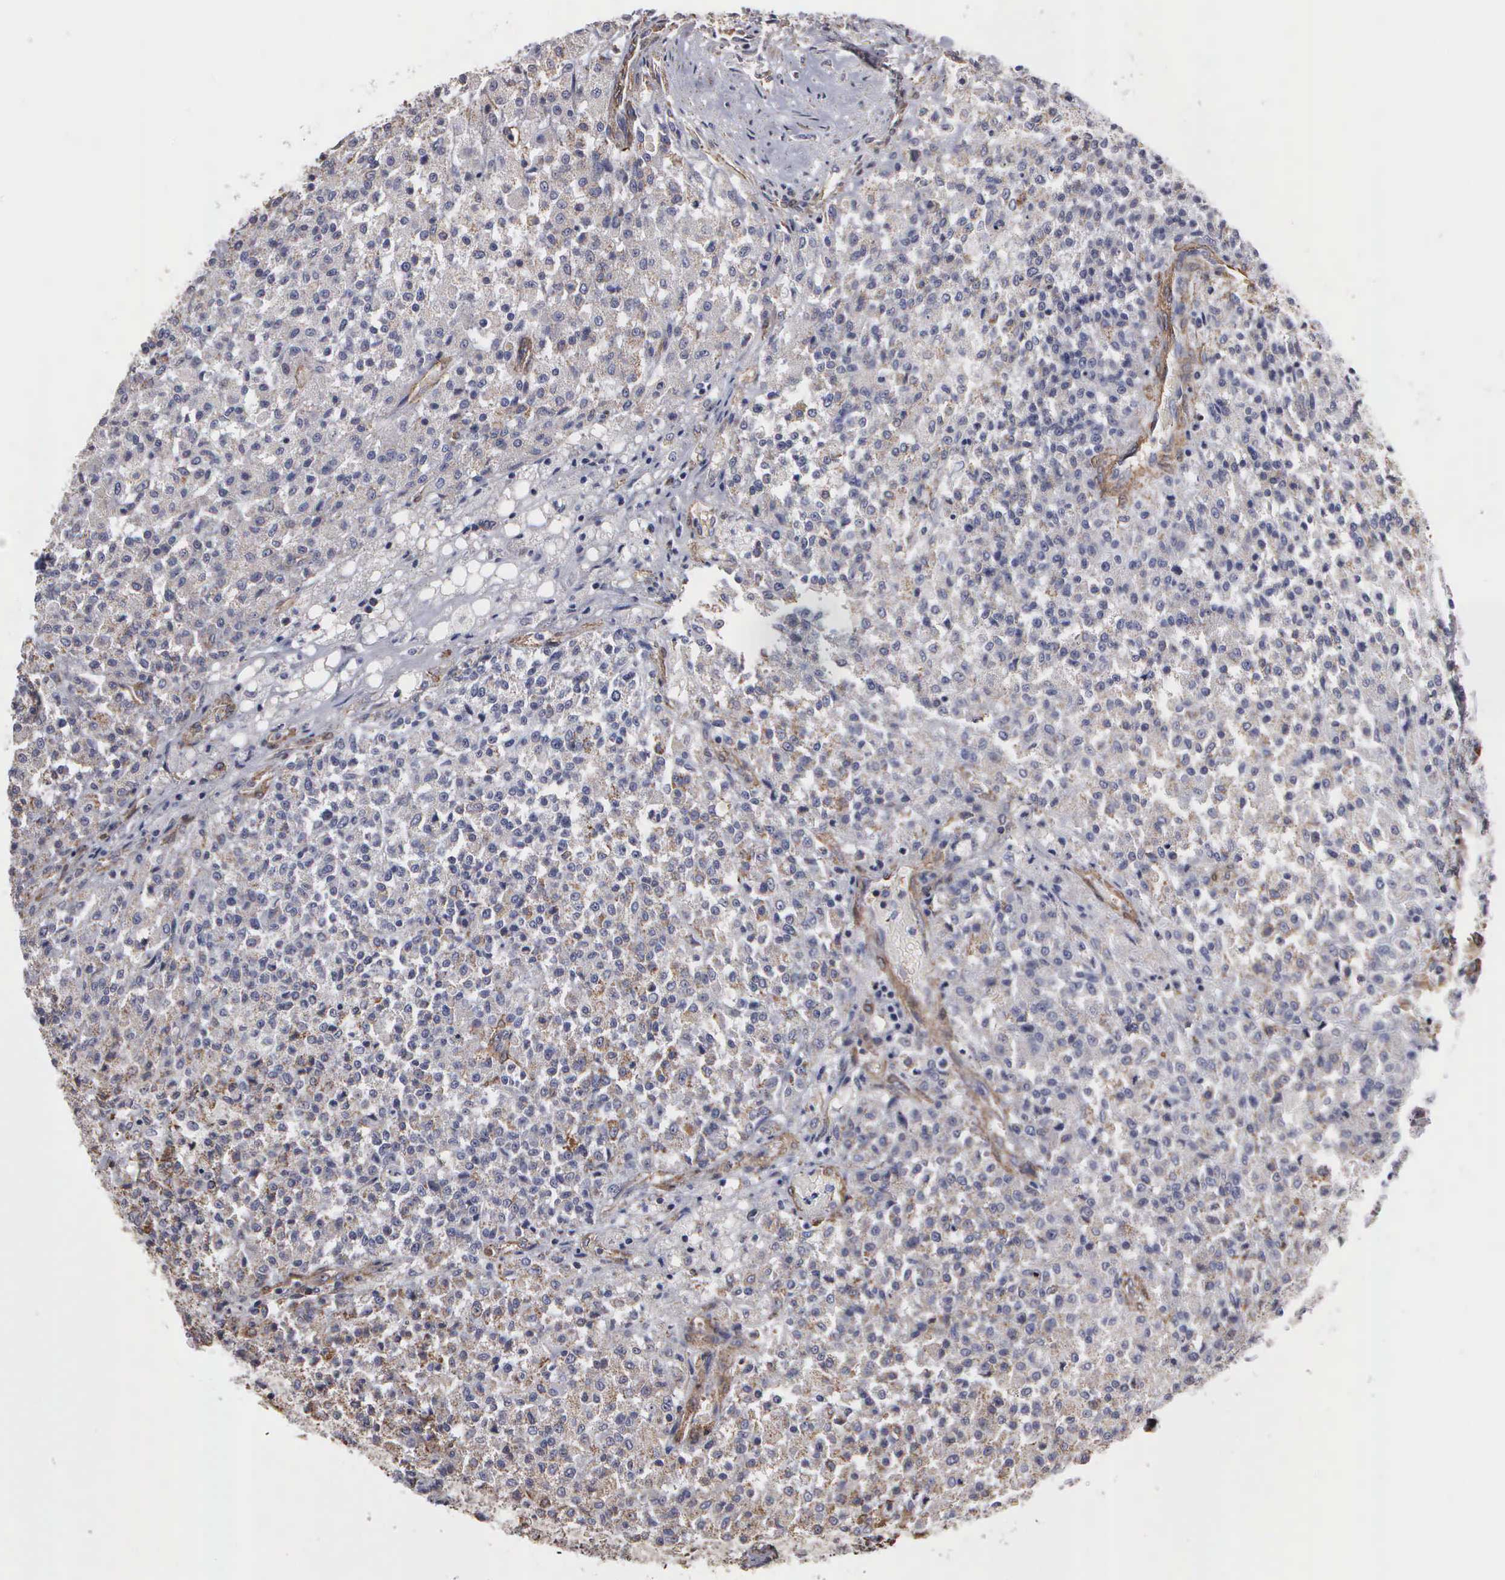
{"staining": {"intensity": "weak", "quantity": "<25%", "location": "cytoplasmic/membranous"}, "tissue": "testis cancer", "cell_type": "Tumor cells", "image_type": "cancer", "snomed": [{"axis": "morphology", "description": "Seminoma, NOS"}, {"axis": "topography", "description": "Testis"}], "caption": "Testis seminoma stained for a protein using immunohistochemistry exhibits no expression tumor cells.", "gene": "NGDN", "patient": {"sex": "male", "age": 59}}